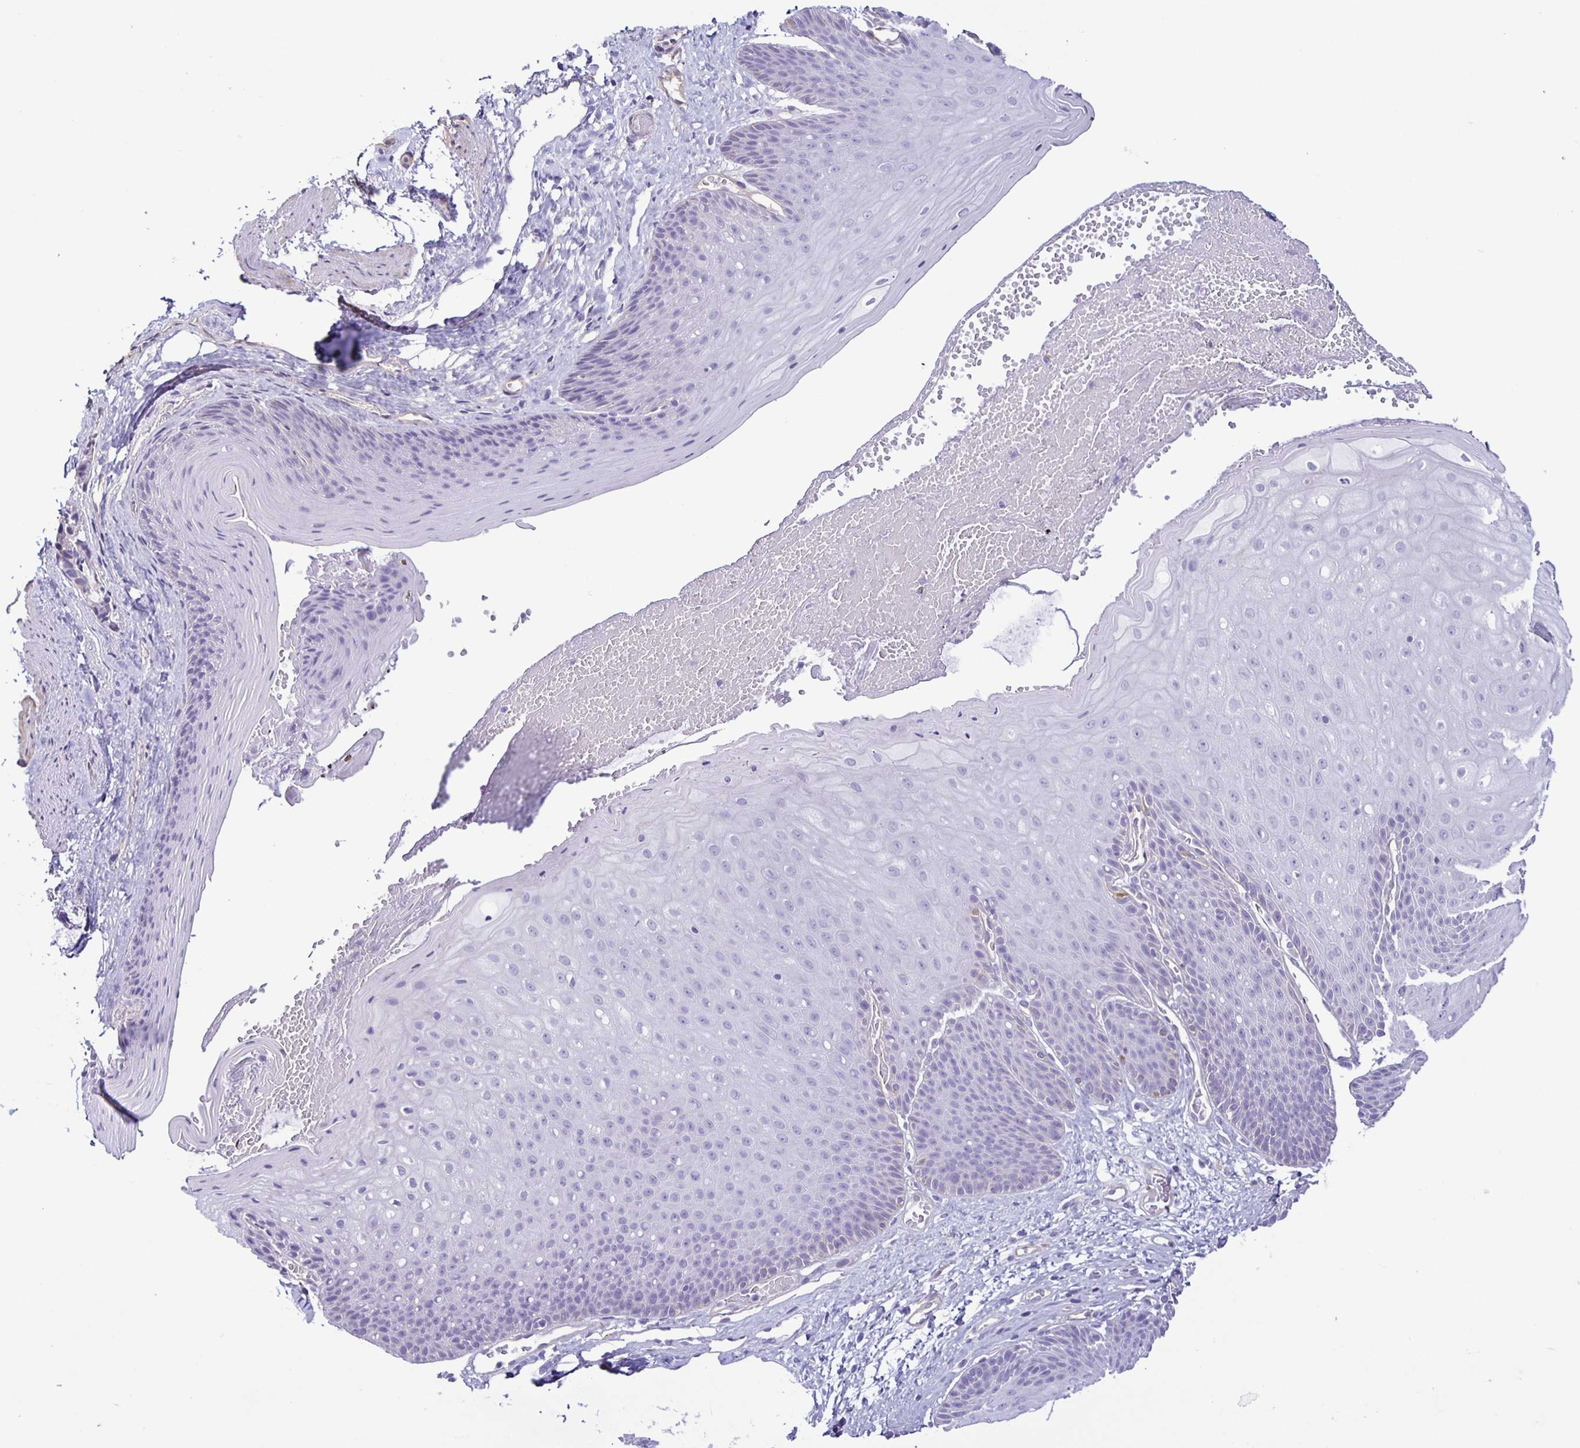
{"staining": {"intensity": "weak", "quantity": "<25%", "location": "cytoplasmic/membranous"}, "tissue": "skin", "cell_type": "Epidermal cells", "image_type": "normal", "snomed": [{"axis": "morphology", "description": "Normal tissue, NOS"}, {"axis": "topography", "description": "Anal"}], "caption": "Micrograph shows no protein expression in epidermal cells of normal skin.", "gene": "BOLL", "patient": {"sex": "male", "age": 53}}